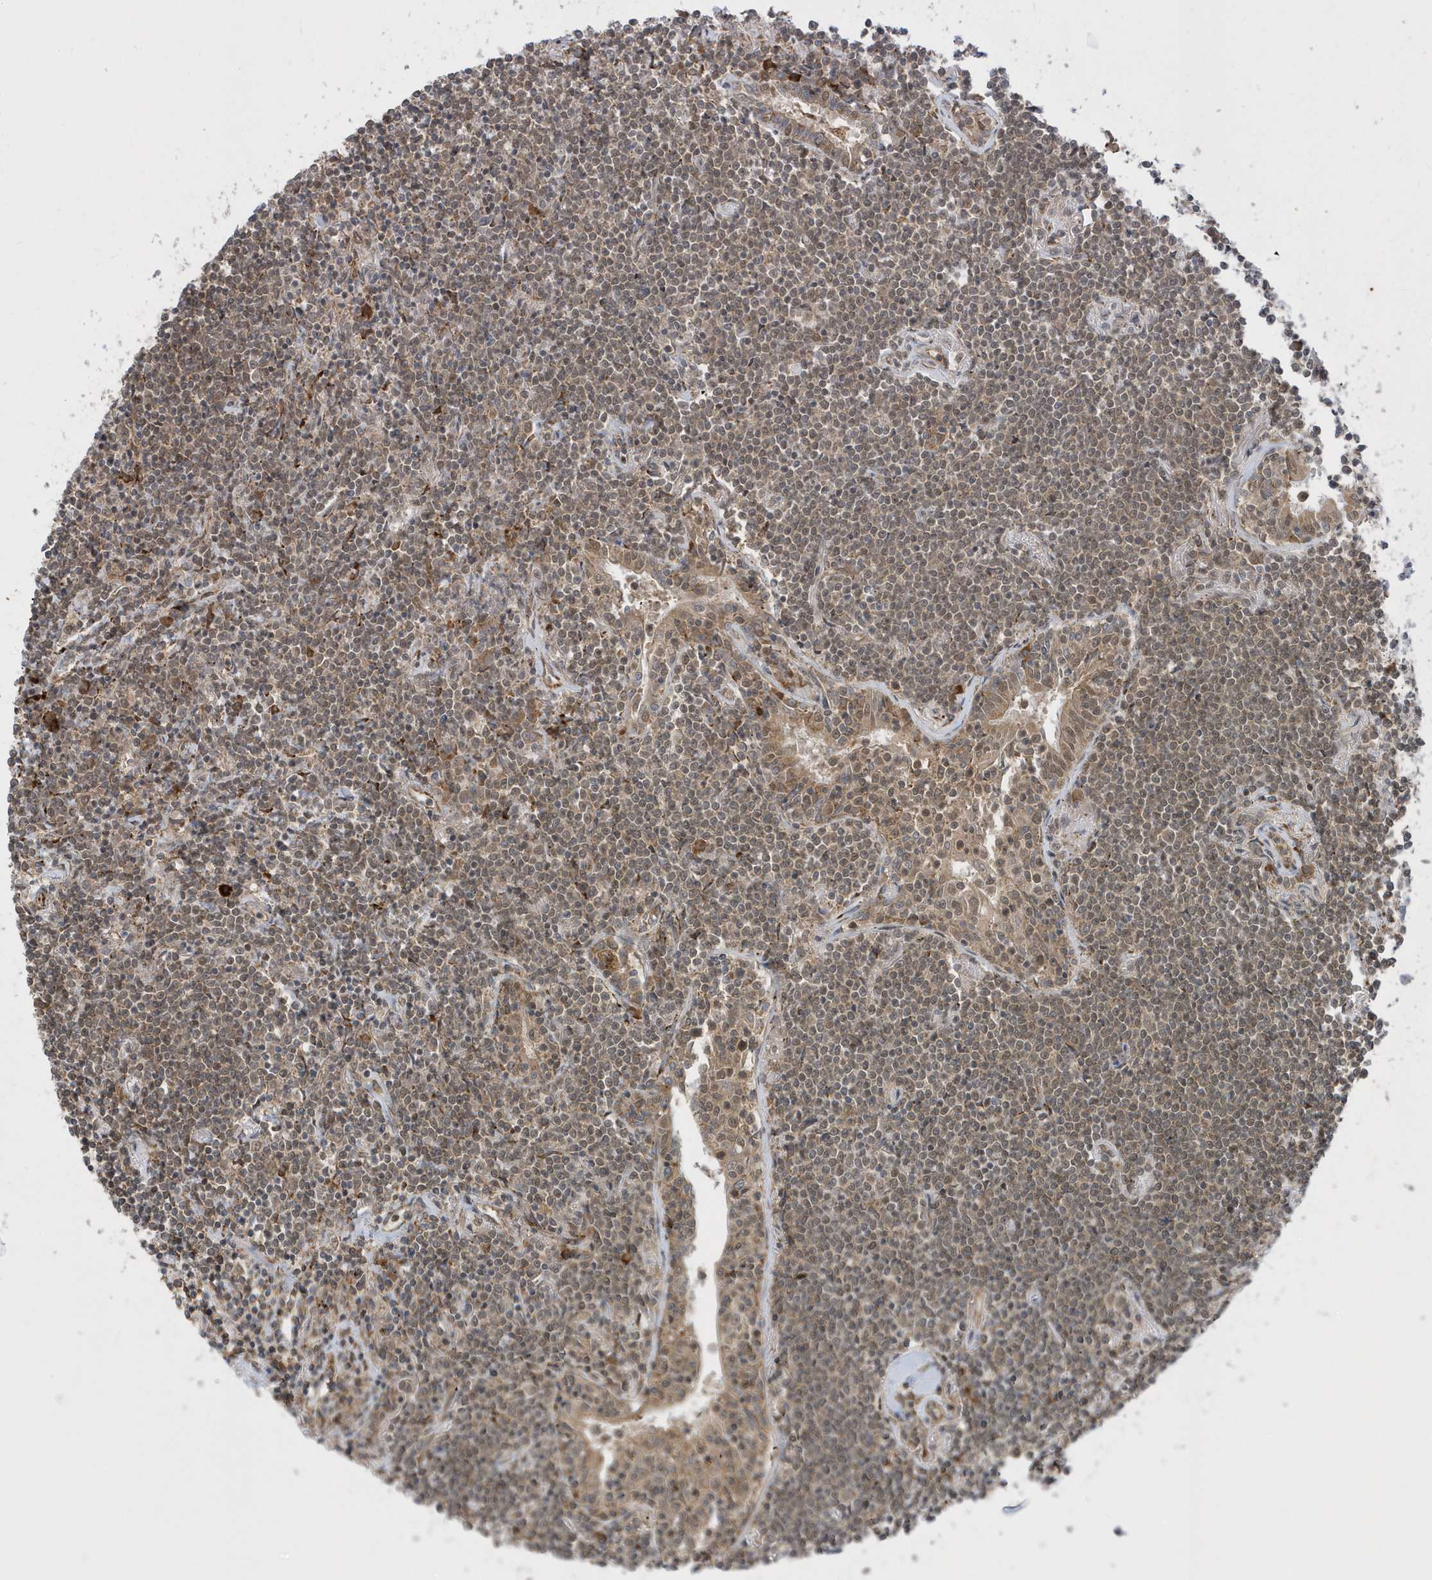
{"staining": {"intensity": "weak", "quantity": "25%-75%", "location": "cytoplasmic/membranous,nuclear"}, "tissue": "lymphoma", "cell_type": "Tumor cells", "image_type": "cancer", "snomed": [{"axis": "morphology", "description": "Malignant lymphoma, non-Hodgkin's type, Low grade"}, {"axis": "topography", "description": "Lung"}], "caption": "This histopathology image exhibits immunohistochemistry (IHC) staining of human lymphoma, with low weak cytoplasmic/membranous and nuclear expression in about 25%-75% of tumor cells.", "gene": "METTL21A", "patient": {"sex": "female", "age": 71}}